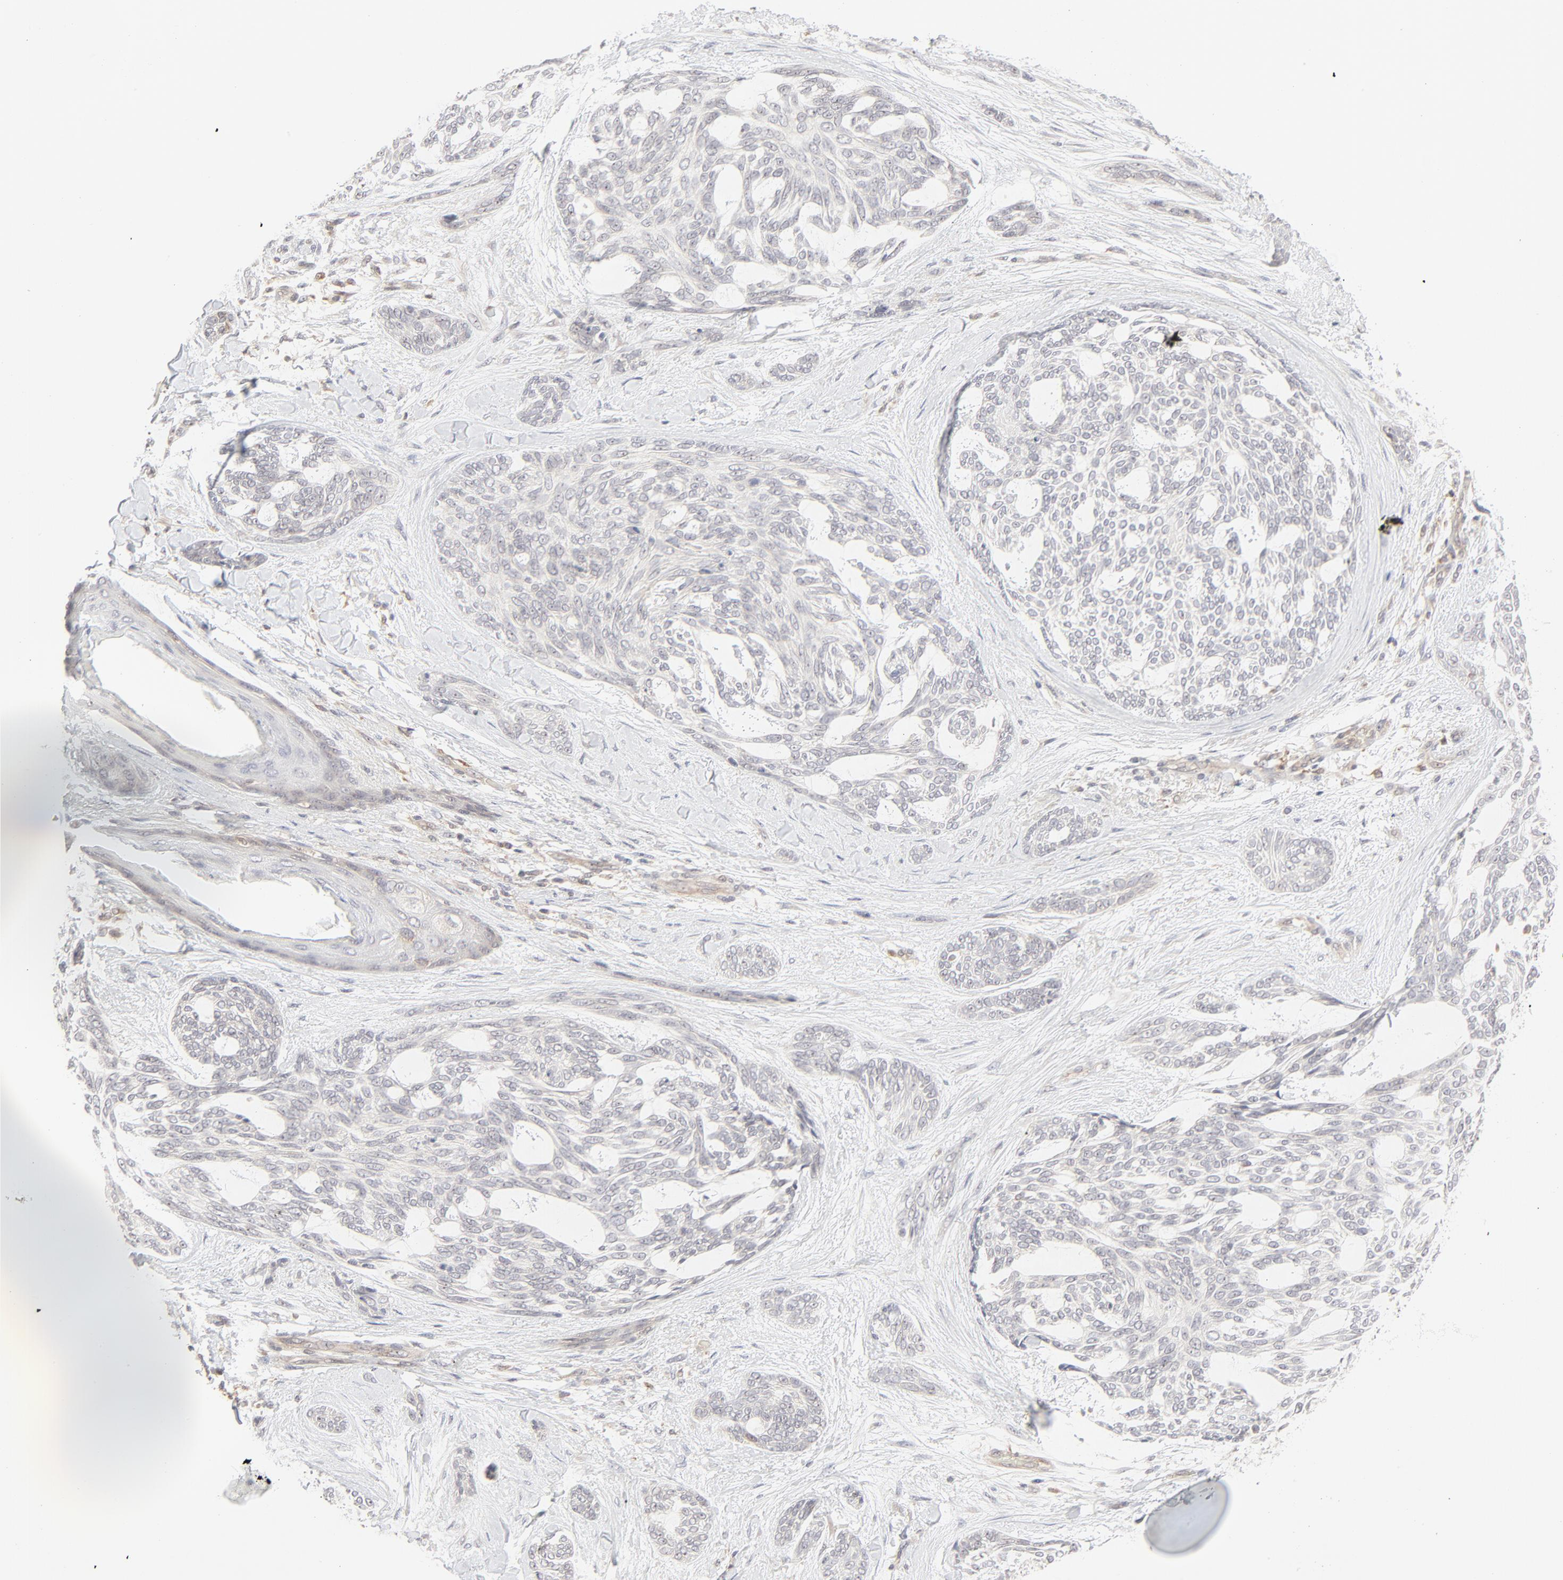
{"staining": {"intensity": "negative", "quantity": "none", "location": "none"}, "tissue": "skin cancer", "cell_type": "Tumor cells", "image_type": "cancer", "snomed": [{"axis": "morphology", "description": "Normal tissue, NOS"}, {"axis": "morphology", "description": "Basal cell carcinoma"}, {"axis": "topography", "description": "Skin"}], "caption": "High power microscopy histopathology image of an immunohistochemistry (IHC) image of basal cell carcinoma (skin), revealing no significant expression in tumor cells.", "gene": "RAB5C", "patient": {"sex": "female", "age": 71}}